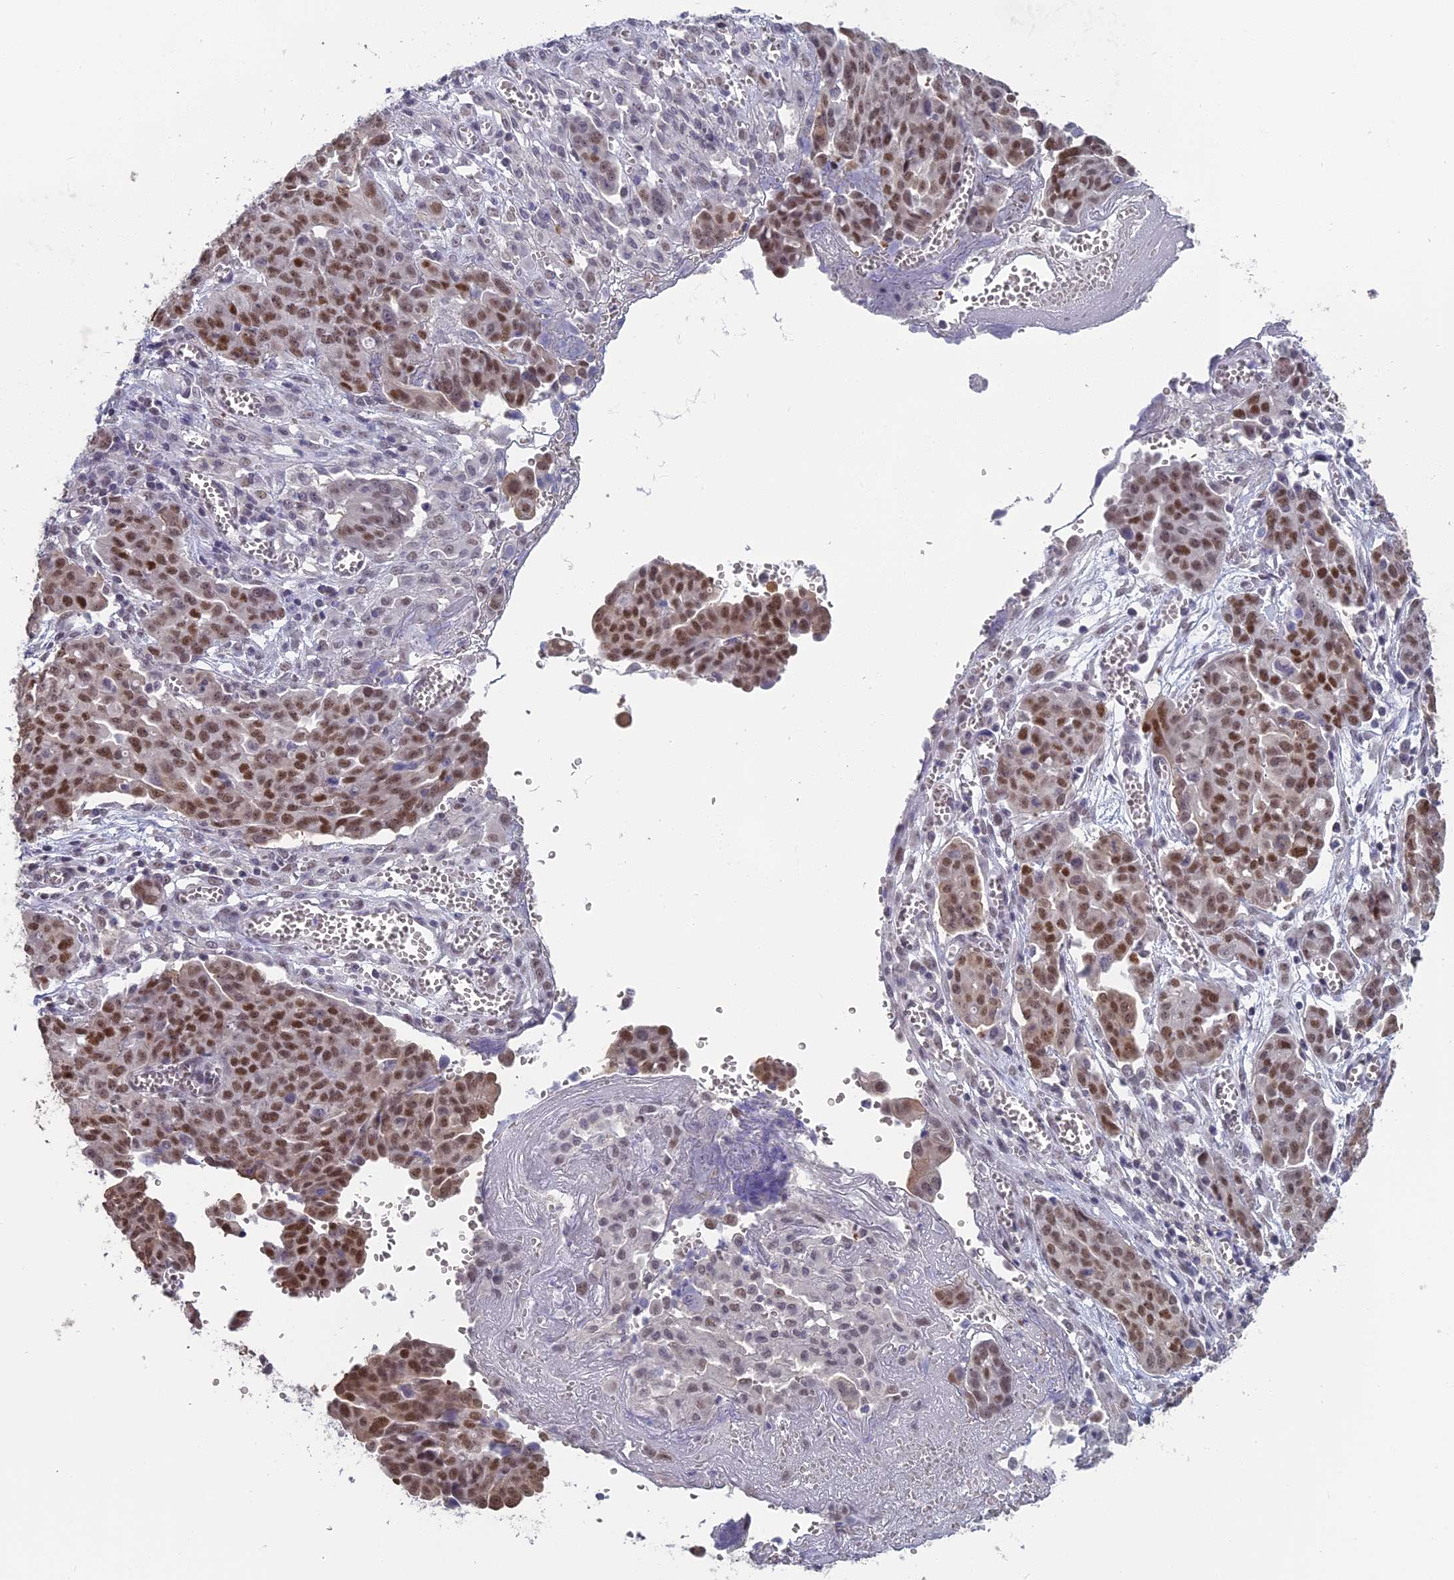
{"staining": {"intensity": "moderate", "quantity": ">75%", "location": "nuclear"}, "tissue": "ovarian cancer", "cell_type": "Tumor cells", "image_type": "cancer", "snomed": [{"axis": "morphology", "description": "Cystadenocarcinoma, serous, NOS"}, {"axis": "topography", "description": "Soft tissue"}, {"axis": "topography", "description": "Ovary"}], "caption": "Ovarian cancer stained with a brown dye exhibits moderate nuclear positive staining in about >75% of tumor cells.", "gene": "MT-CO3", "patient": {"sex": "female", "age": 57}}